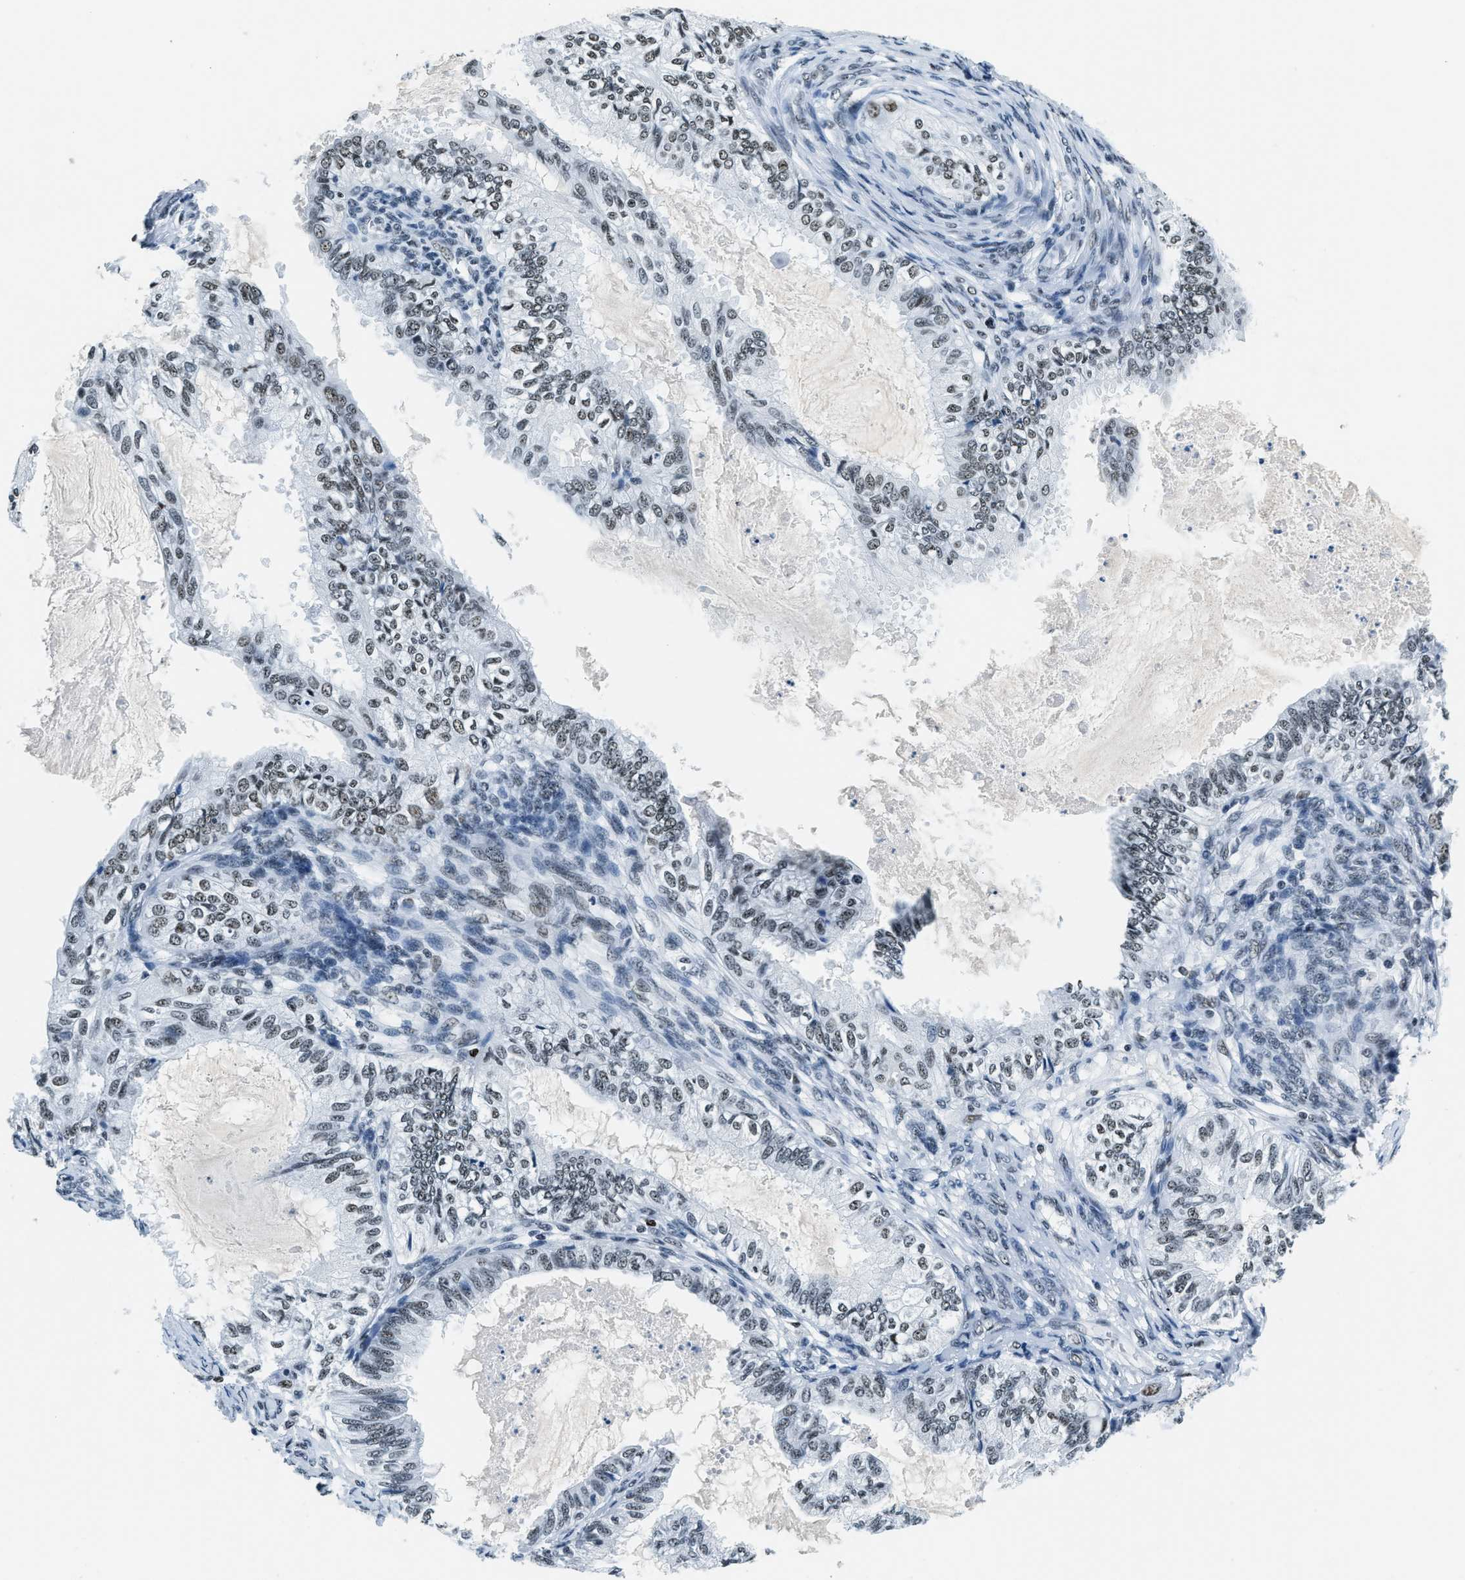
{"staining": {"intensity": "weak", "quantity": "25%-75%", "location": "nuclear"}, "tissue": "cervical cancer", "cell_type": "Tumor cells", "image_type": "cancer", "snomed": [{"axis": "morphology", "description": "Normal tissue, NOS"}, {"axis": "morphology", "description": "Adenocarcinoma, NOS"}, {"axis": "topography", "description": "Cervix"}, {"axis": "topography", "description": "Endometrium"}], "caption": "A brown stain highlights weak nuclear positivity of a protein in human cervical cancer tumor cells.", "gene": "TOP1", "patient": {"sex": "female", "age": 86}}